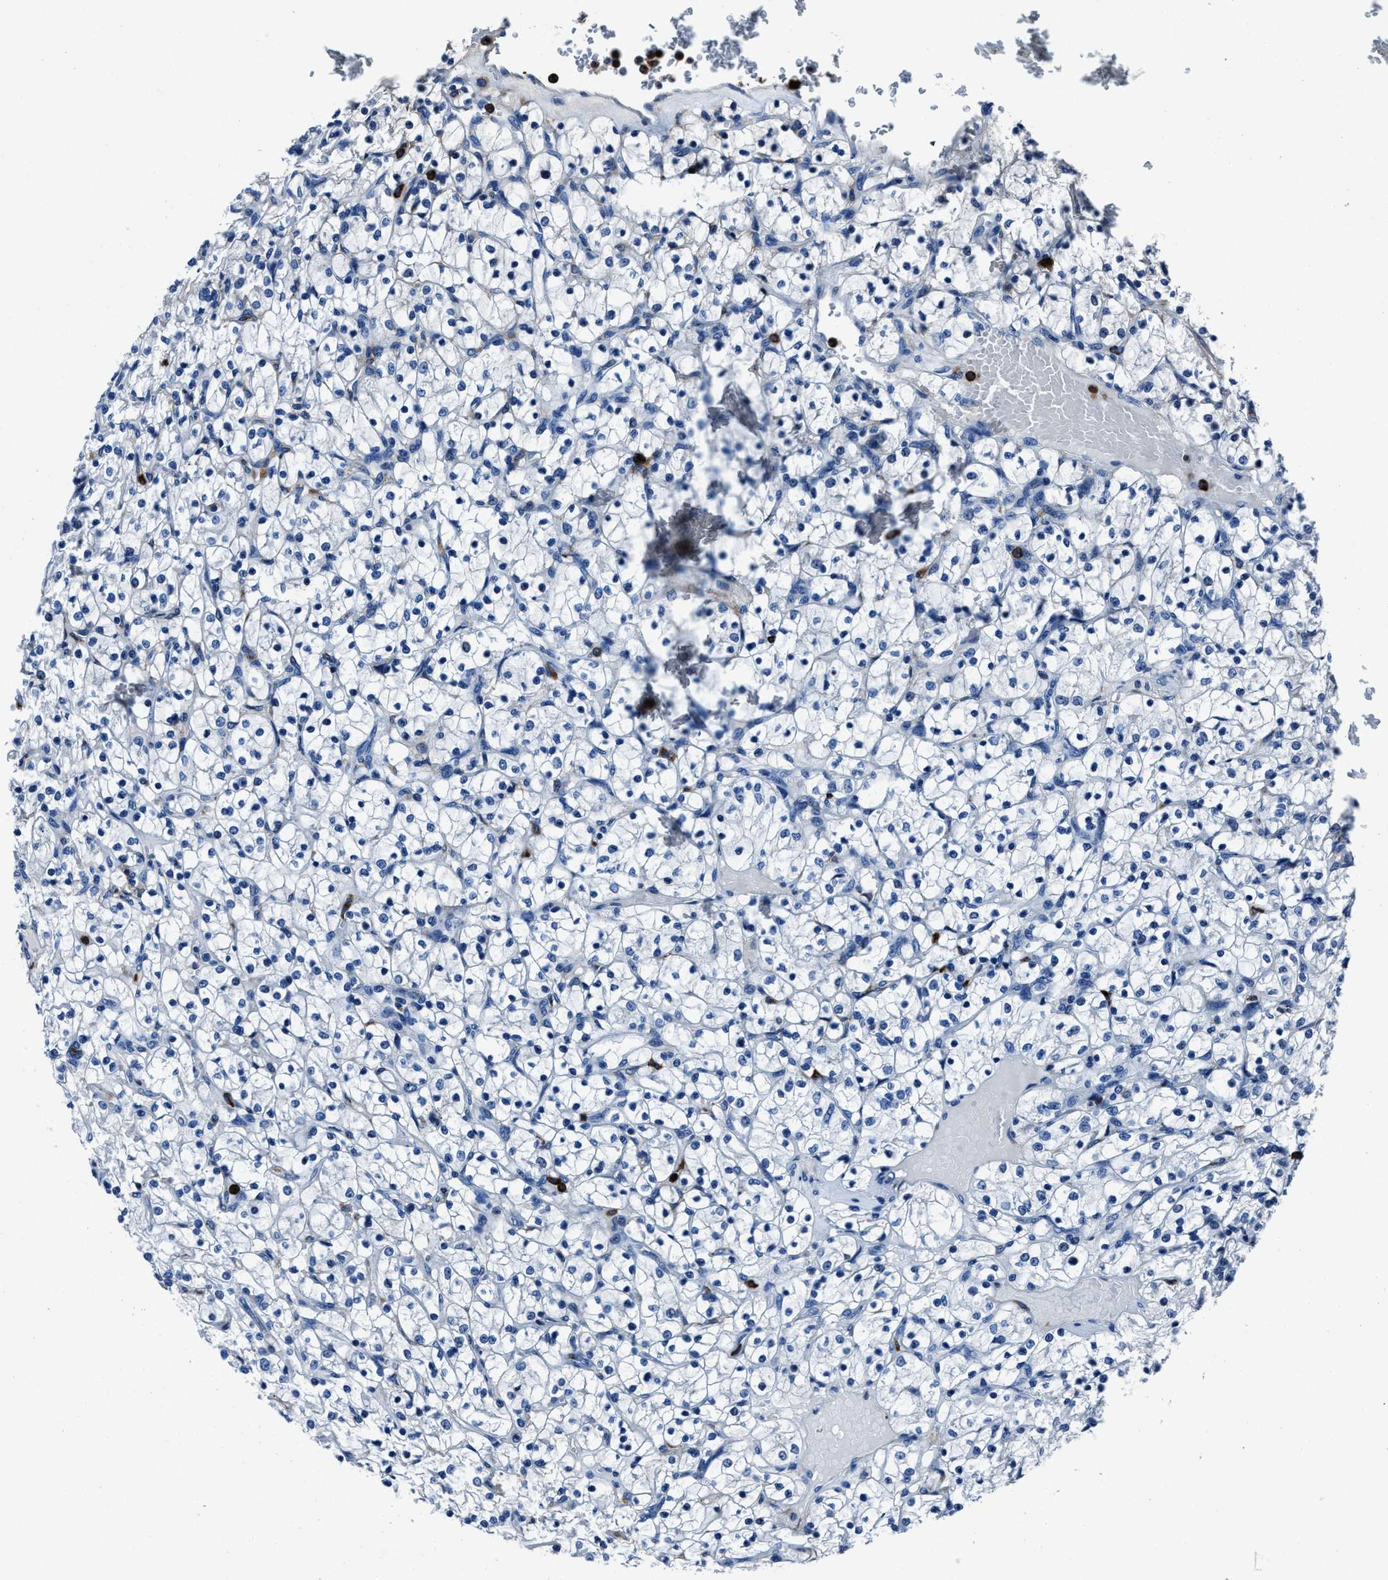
{"staining": {"intensity": "negative", "quantity": "none", "location": "none"}, "tissue": "renal cancer", "cell_type": "Tumor cells", "image_type": "cancer", "snomed": [{"axis": "morphology", "description": "Adenocarcinoma, NOS"}, {"axis": "topography", "description": "Kidney"}], "caption": "An immunohistochemistry image of renal adenocarcinoma is shown. There is no staining in tumor cells of renal adenocarcinoma.", "gene": "FGL2", "patient": {"sex": "female", "age": 69}}